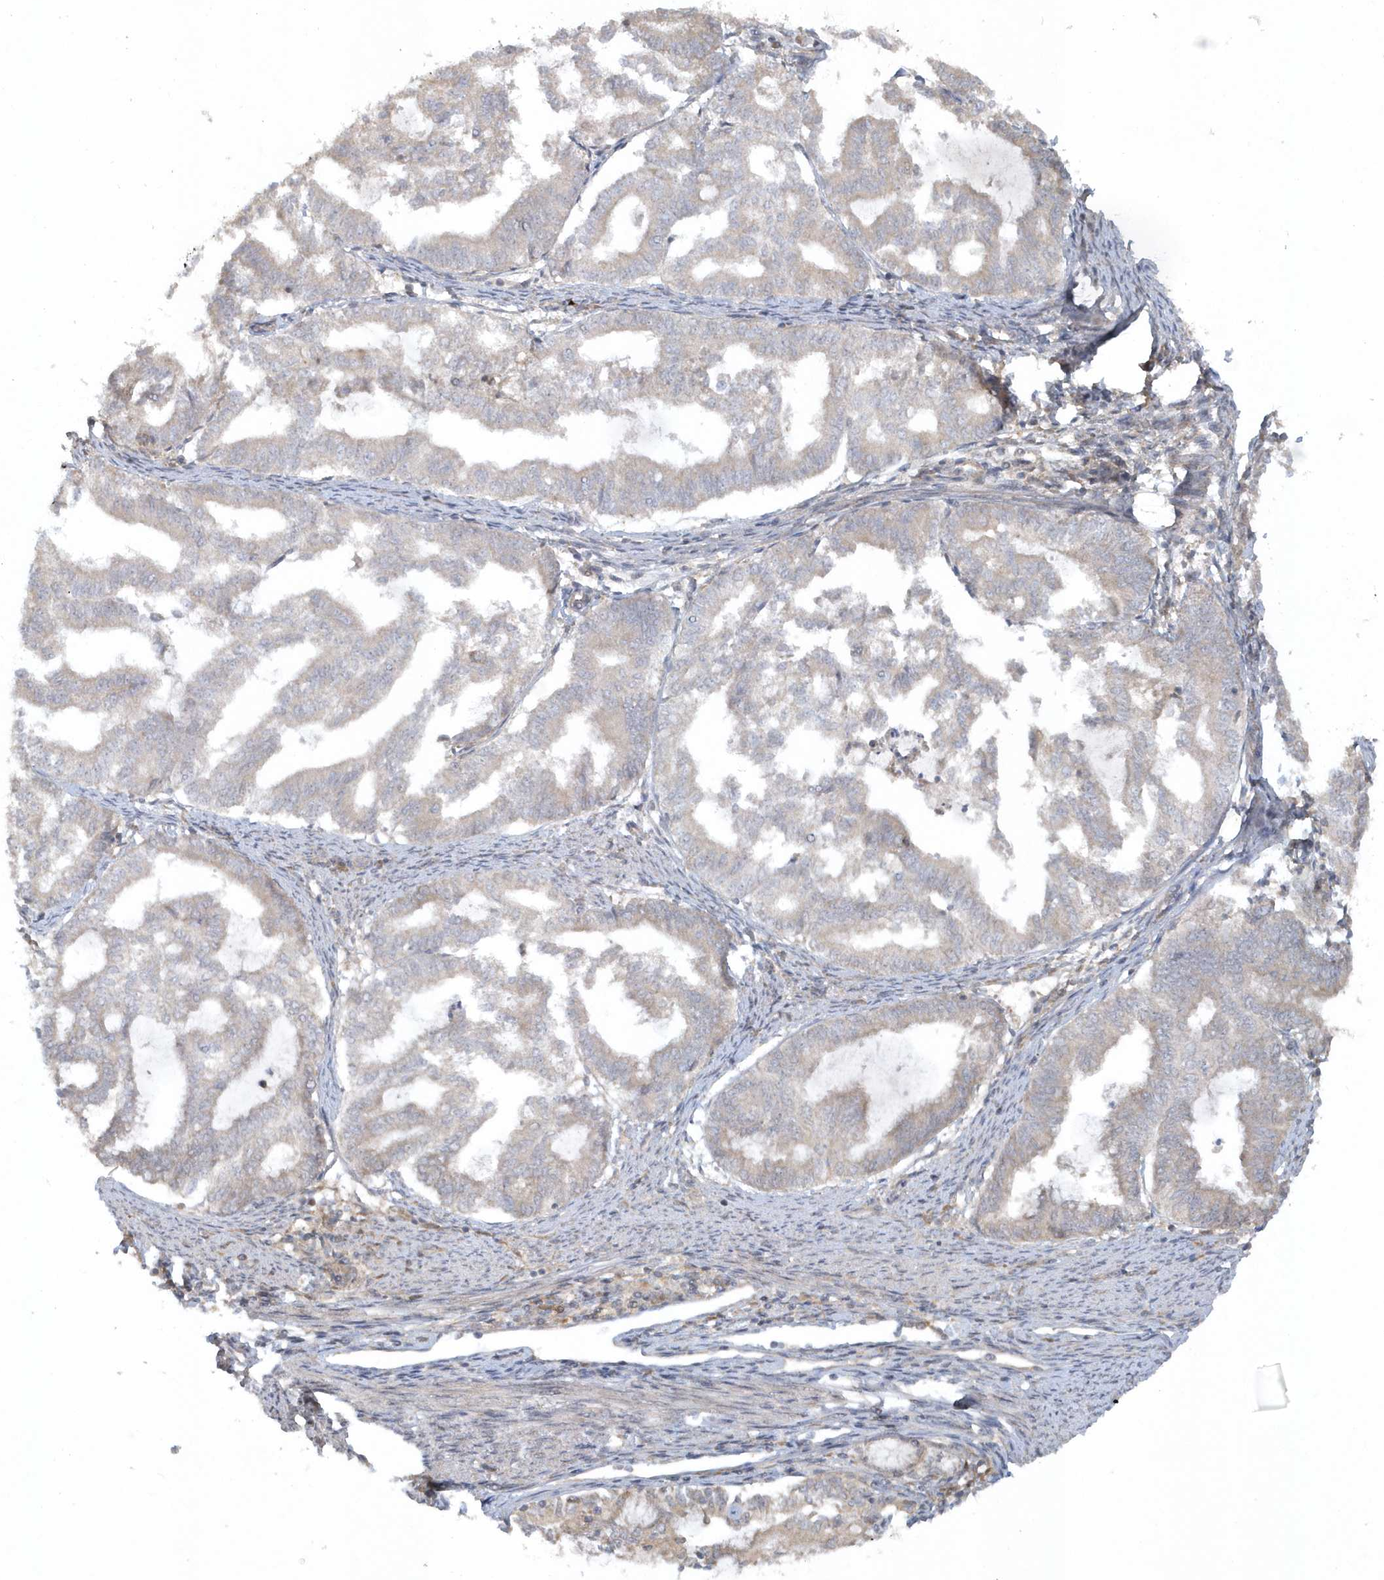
{"staining": {"intensity": "negative", "quantity": "none", "location": "none"}, "tissue": "endometrial cancer", "cell_type": "Tumor cells", "image_type": "cancer", "snomed": [{"axis": "morphology", "description": "Adenocarcinoma, NOS"}, {"axis": "topography", "description": "Endometrium"}], "caption": "This is an immunohistochemistry (IHC) micrograph of endometrial adenocarcinoma. There is no expression in tumor cells.", "gene": "THG1L", "patient": {"sex": "female", "age": 79}}